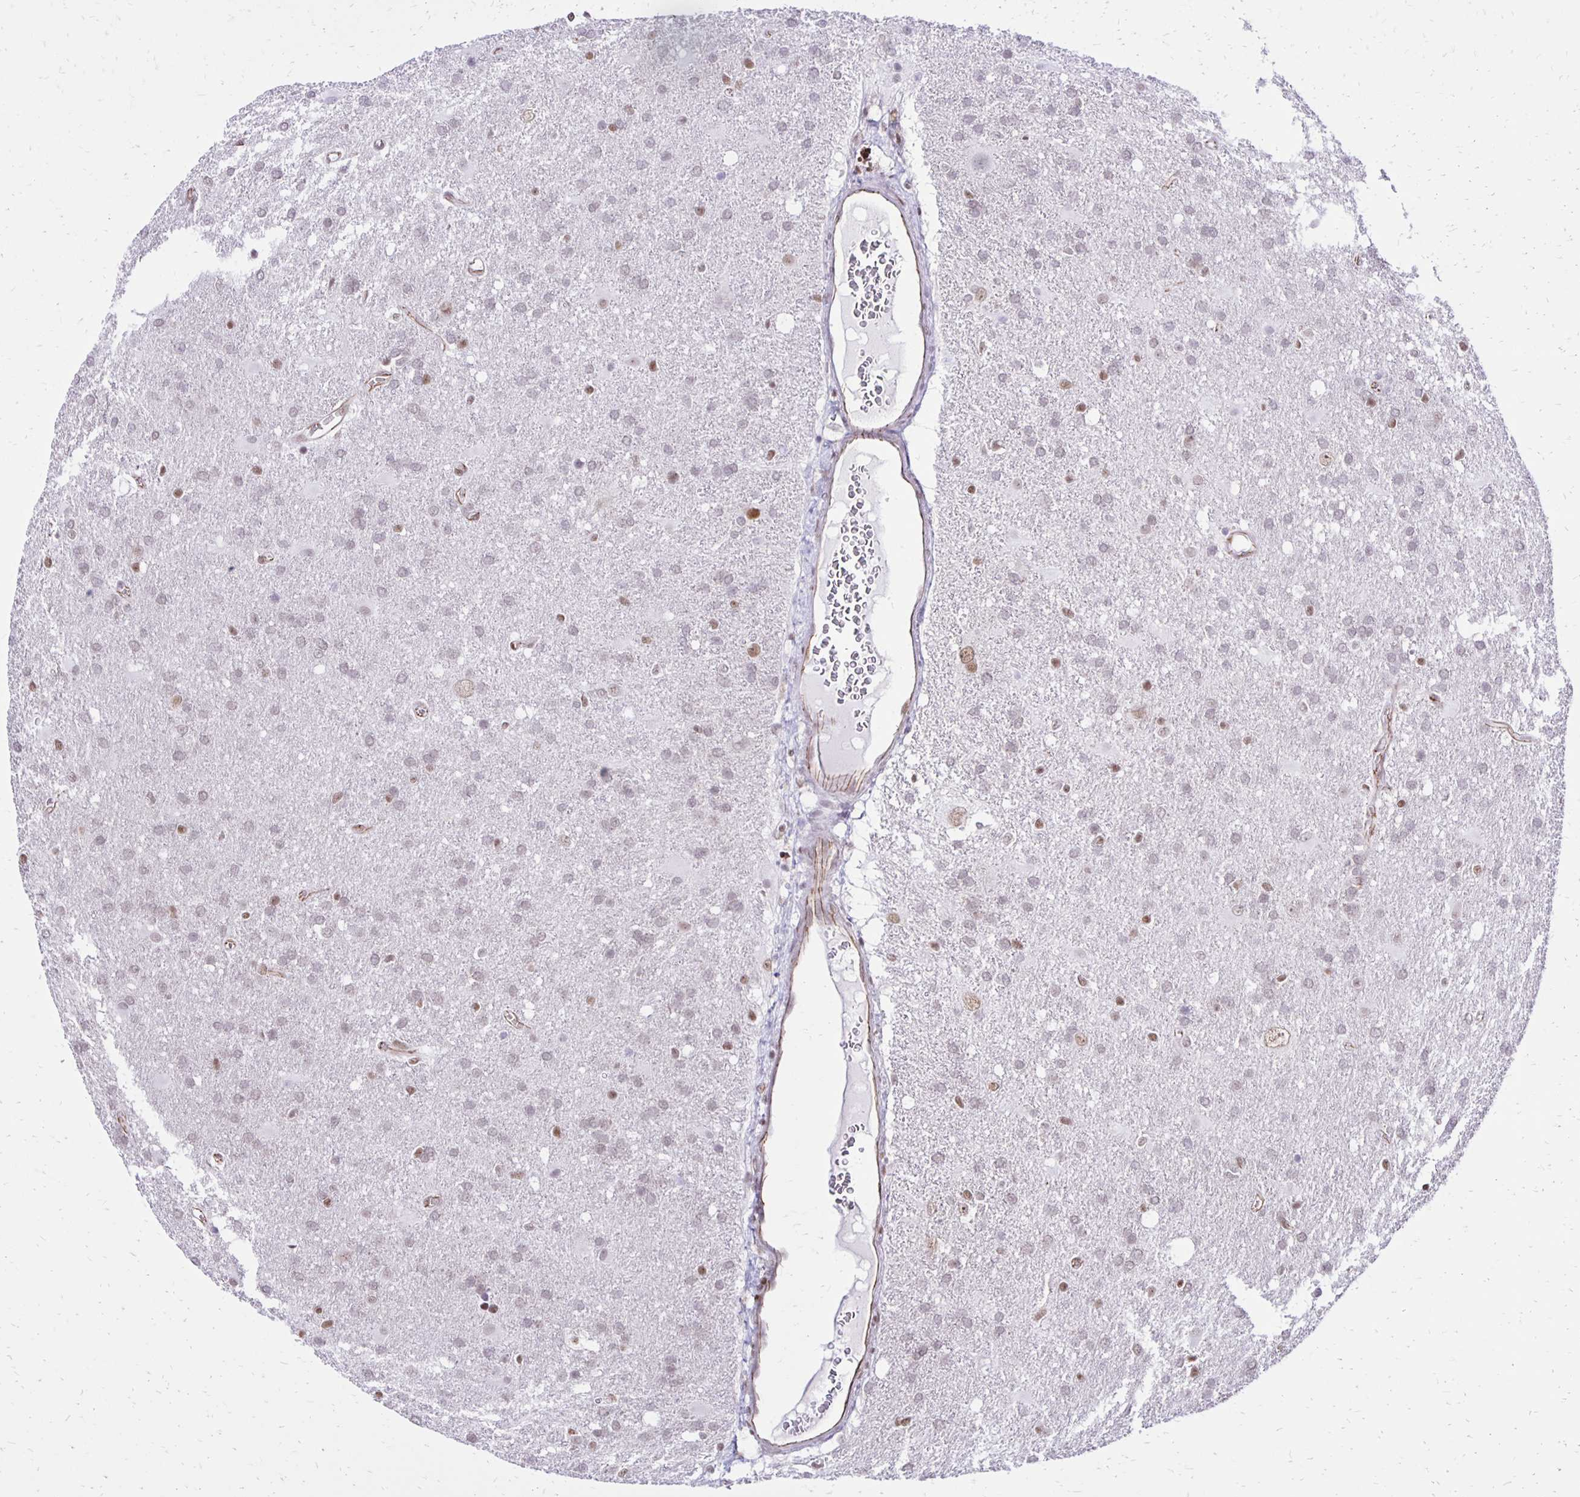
{"staining": {"intensity": "weak", "quantity": "<25%", "location": "nuclear"}, "tissue": "glioma", "cell_type": "Tumor cells", "image_type": "cancer", "snomed": [{"axis": "morphology", "description": "Glioma, malignant, Low grade"}, {"axis": "topography", "description": "Brain"}], "caption": "Tumor cells show no significant positivity in malignant glioma (low-grade).", "gene": "DDB2", "patient": {"sex": "male", "age": 66}}